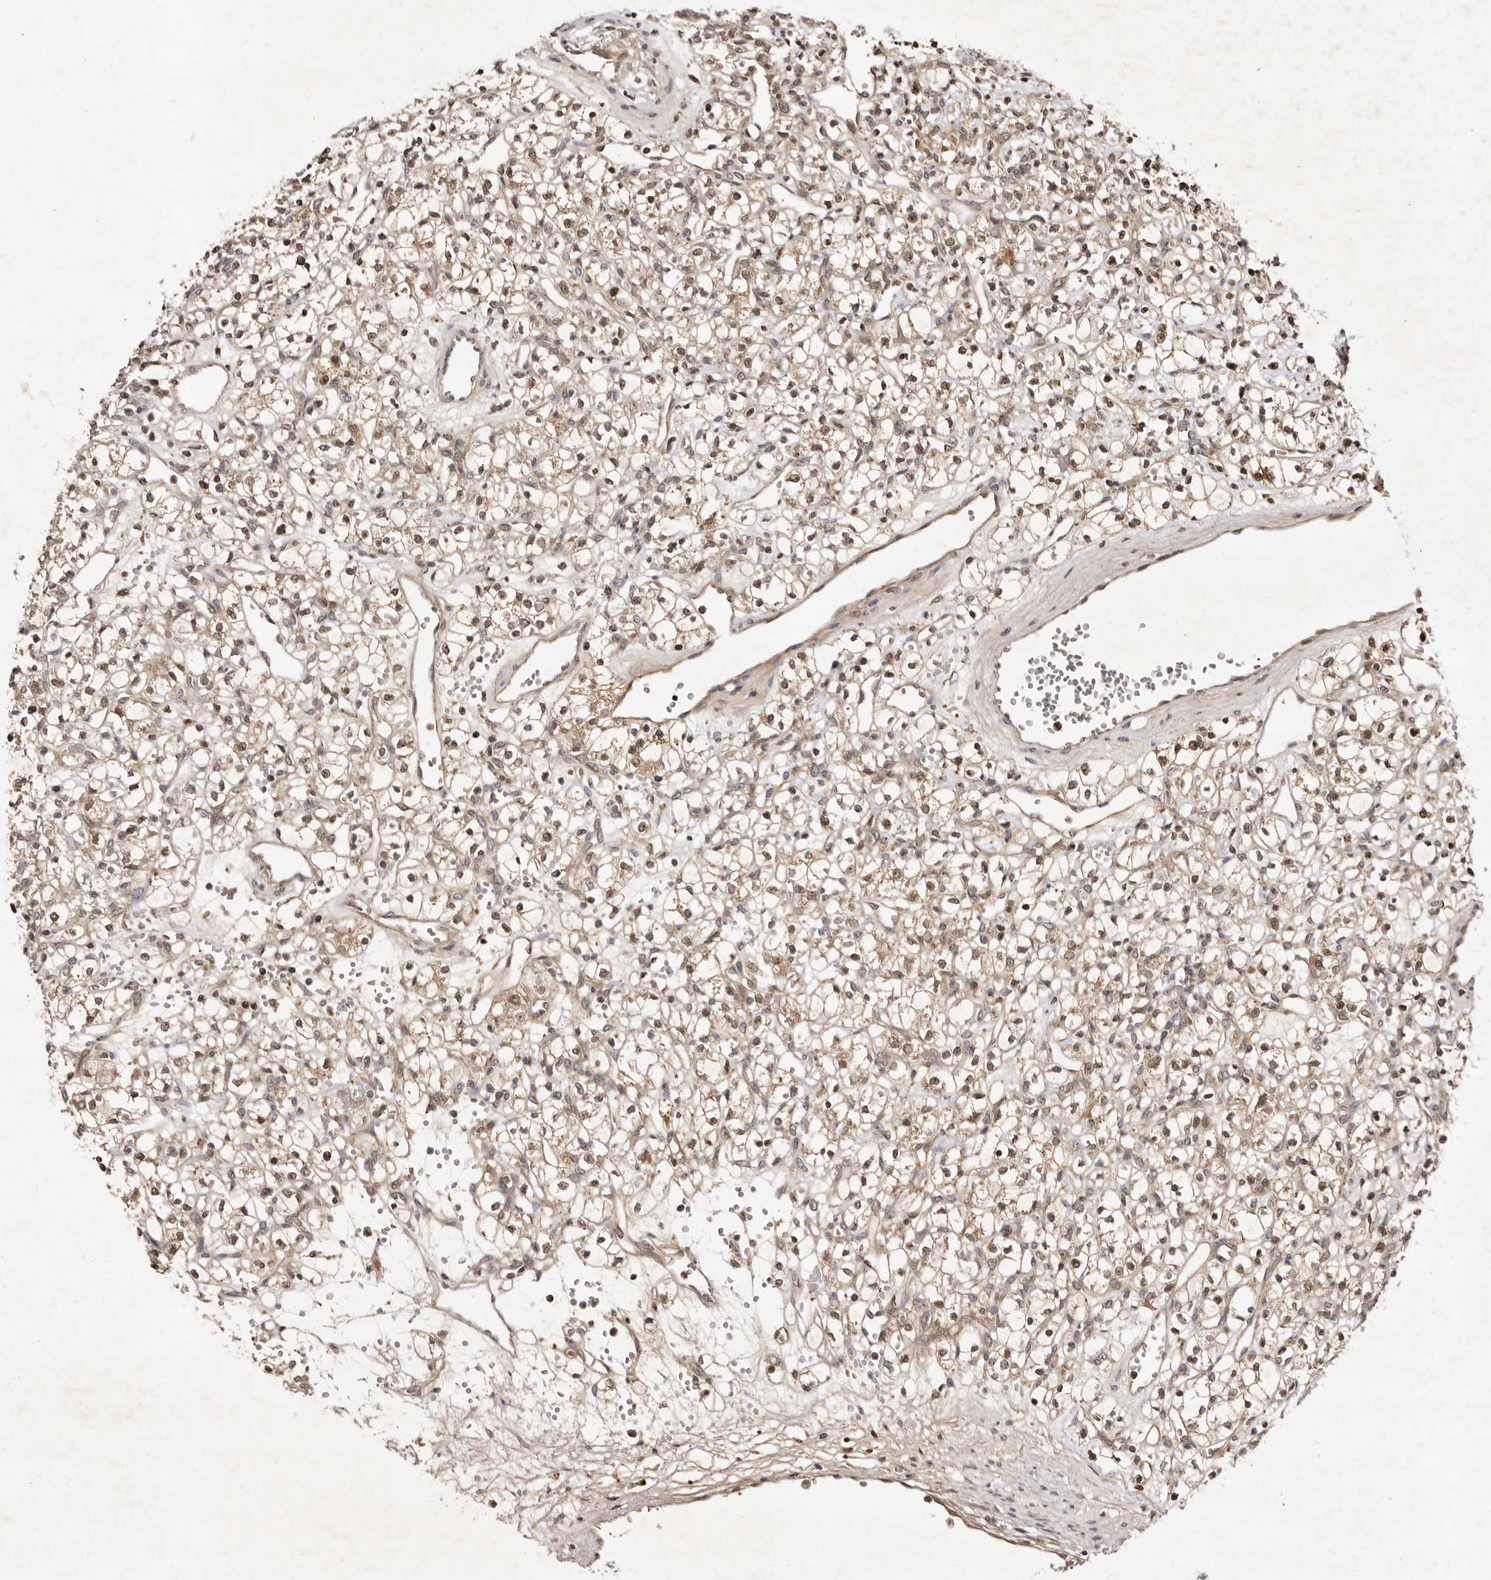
{"staining": {"intensity": "weak", "quantity": ">75%", "location": "cytoplasmic/membranous,nuclear"}, "tissue": "renal cancer", "cell_type": "Tumor cells", "image_type": "cancer", "snomed": [{"axis": "morphology", "description": "Adenocarcinoma, NOS"}, {"axis": "topography", "description": "Kidney"}], "caption": "Protein expression analysis of human renal cancer (adenocarcinoma) reveals weak cytoplasmic/membranous and nuclear positivity in approximately >75% of tumor cells. (Stains: DAB in brown, nuclei in blue, Microscopy: brightfield microscopy at high magnification).", "gene": "LCORL", "patient": {"sex": "female", "age": 59}}